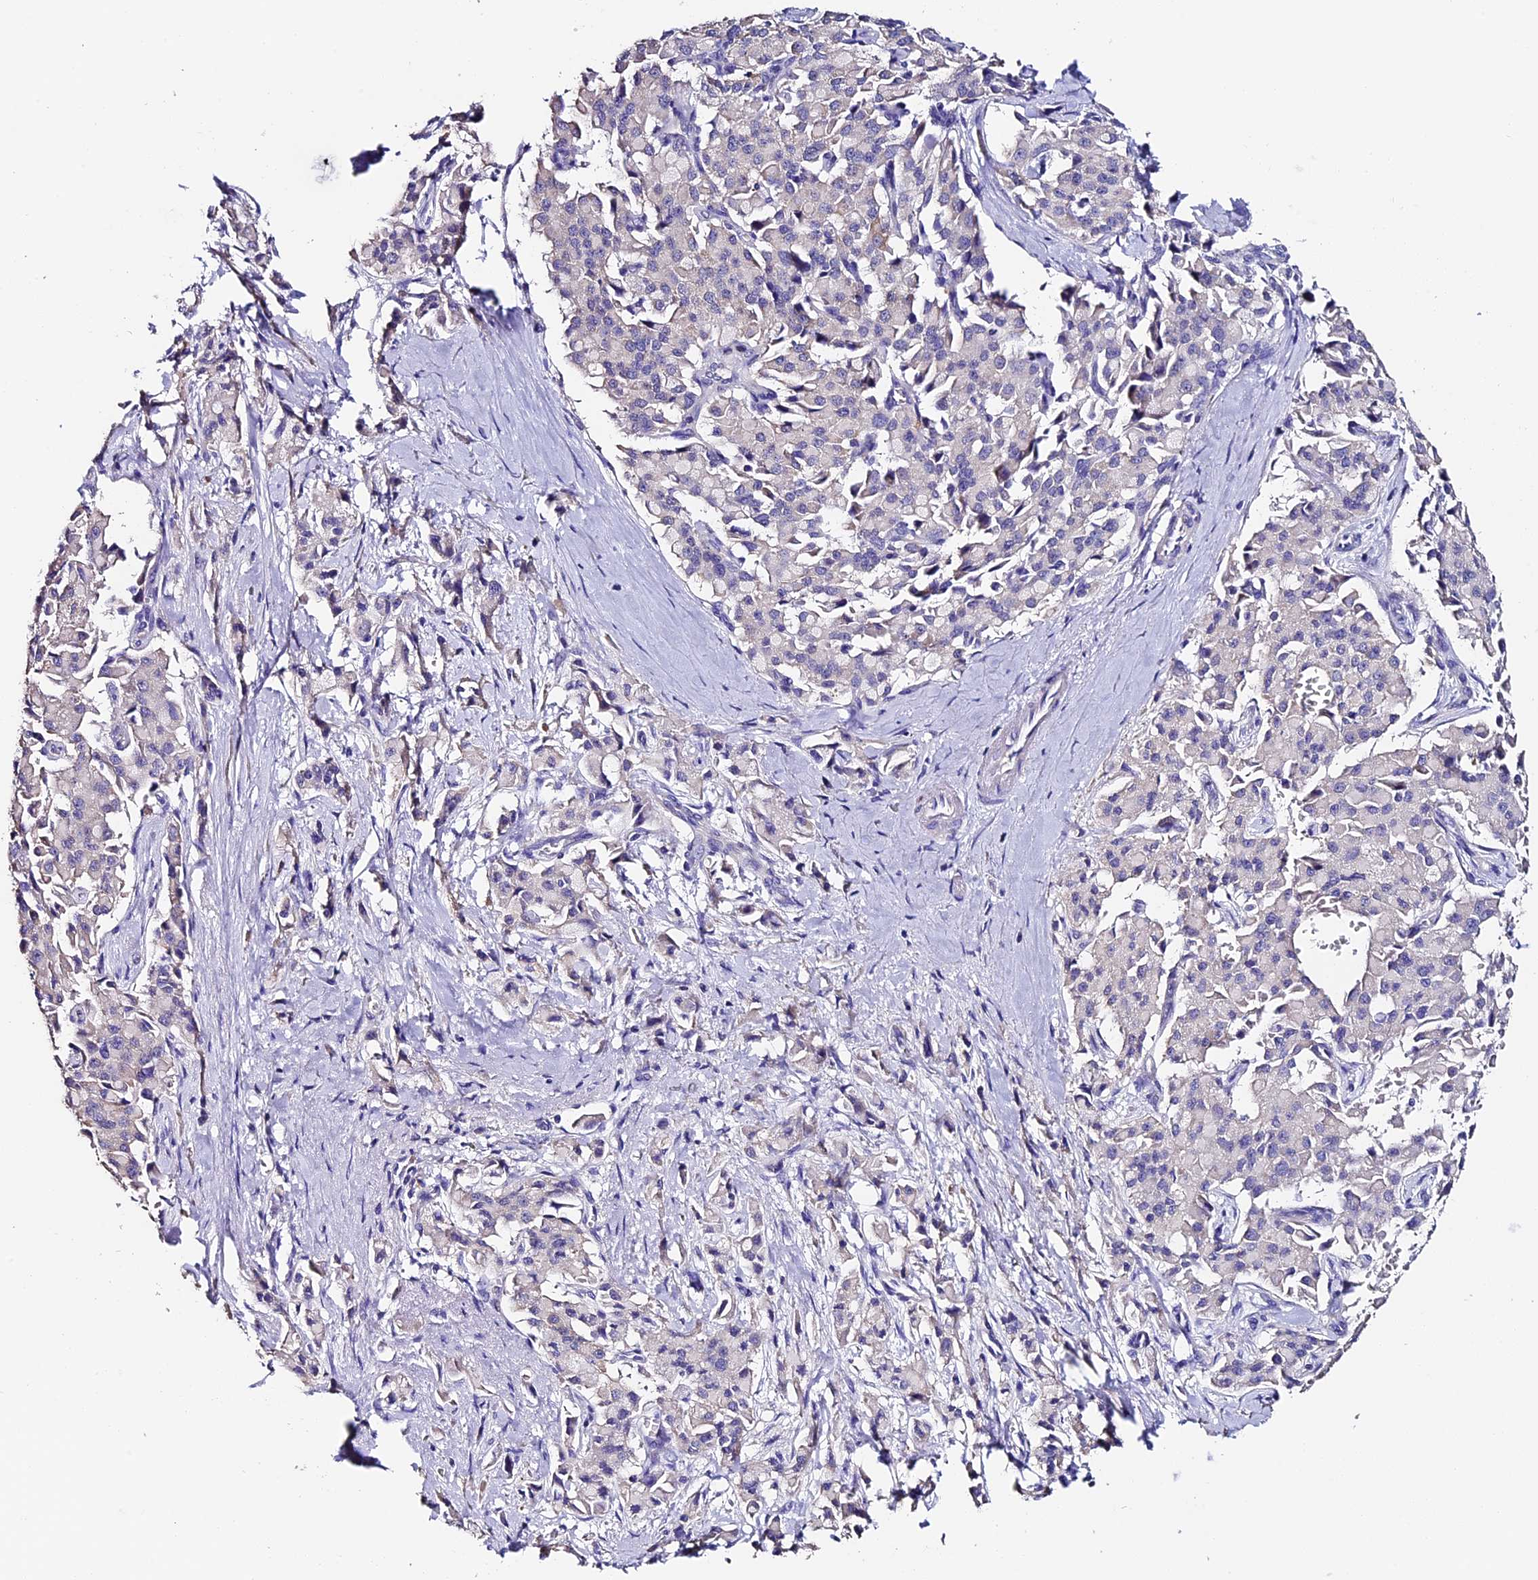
{"staining": {"intensity": "negative", "quantity": "none", "location": "none"}, "tissue": "pancreatic cancer", "cell_type": "Tumor cells", "image_type": "cancer", "snomed": [{"axis": "morphology", "description": "Adenocarcinoma, NOS"}, {"axis": "topography", "description": "Pancreas"}], "caption": "The photomicrograph exhibits no staining of tumor cells in pancreatic cancer (adenocarcinoma).", "gene": "FBXW9", "patient": {"sex": "male", "age": 65}}